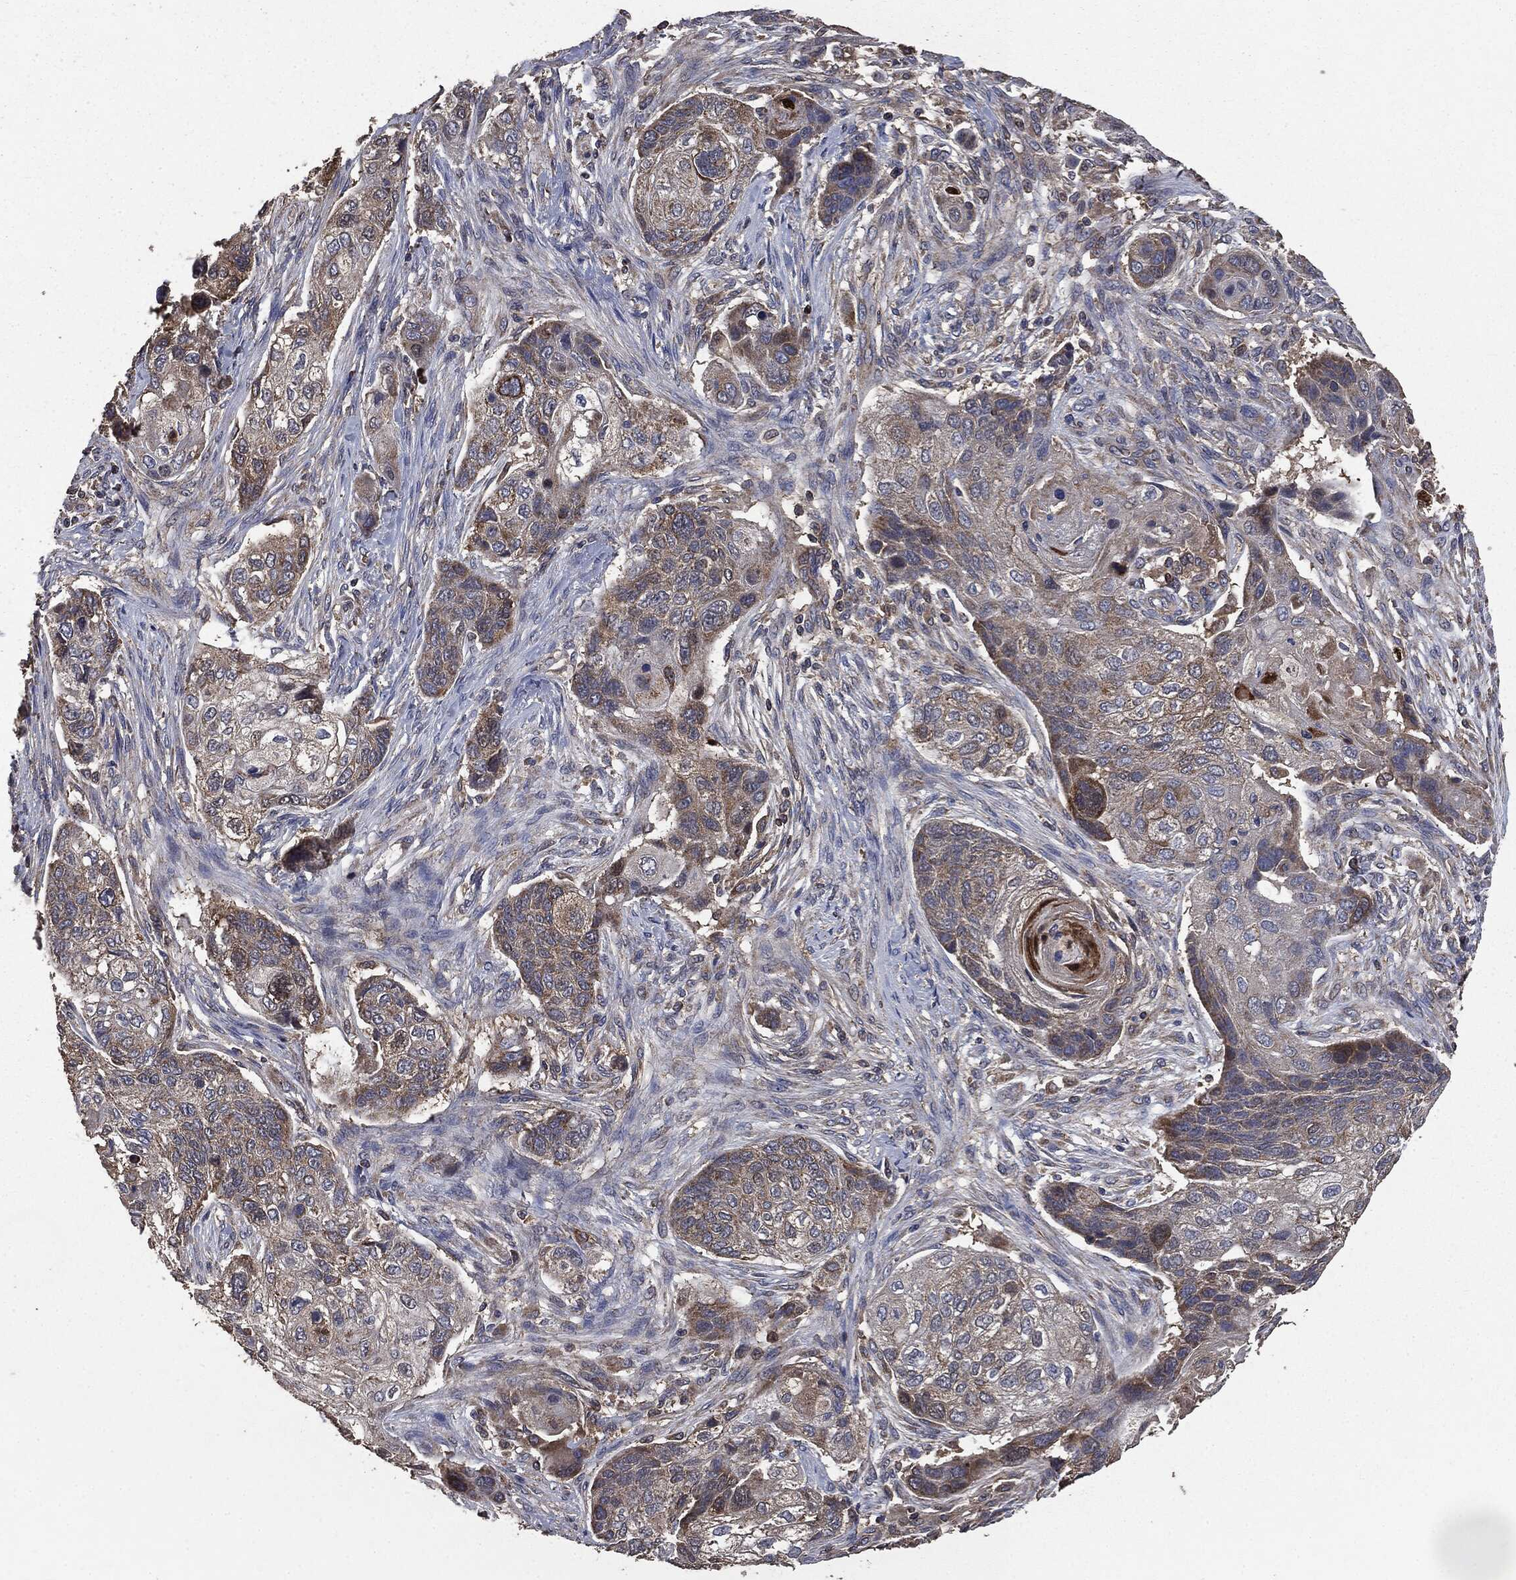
{"staining": {"intensity": "weak", "quantity": ">75%", "location": "cytoplasmic/membranous"}, "tissue": "lung cancer", "cell_type": "Tumor cells", "image_type": "cancer", "snomed": [{"axis": "morphology", "description": "Normal tissue, NOS"}, {"axis": "morphology", "description": "Squamous cell carcinoma, NOS"}, {"axis": "topography", "description": "Bronchus"}, {"axis": "topography", "description": "Lung"}], "caption": "This image reveals immunohistochemistry (IHC) staining of squamous cell carcinoma (lung), with low weak cytoplasmic/membranous expression in about >75% of tumor cells.", "gene": "MAPK6", "patient": {"sex": "male", "age": 69}}